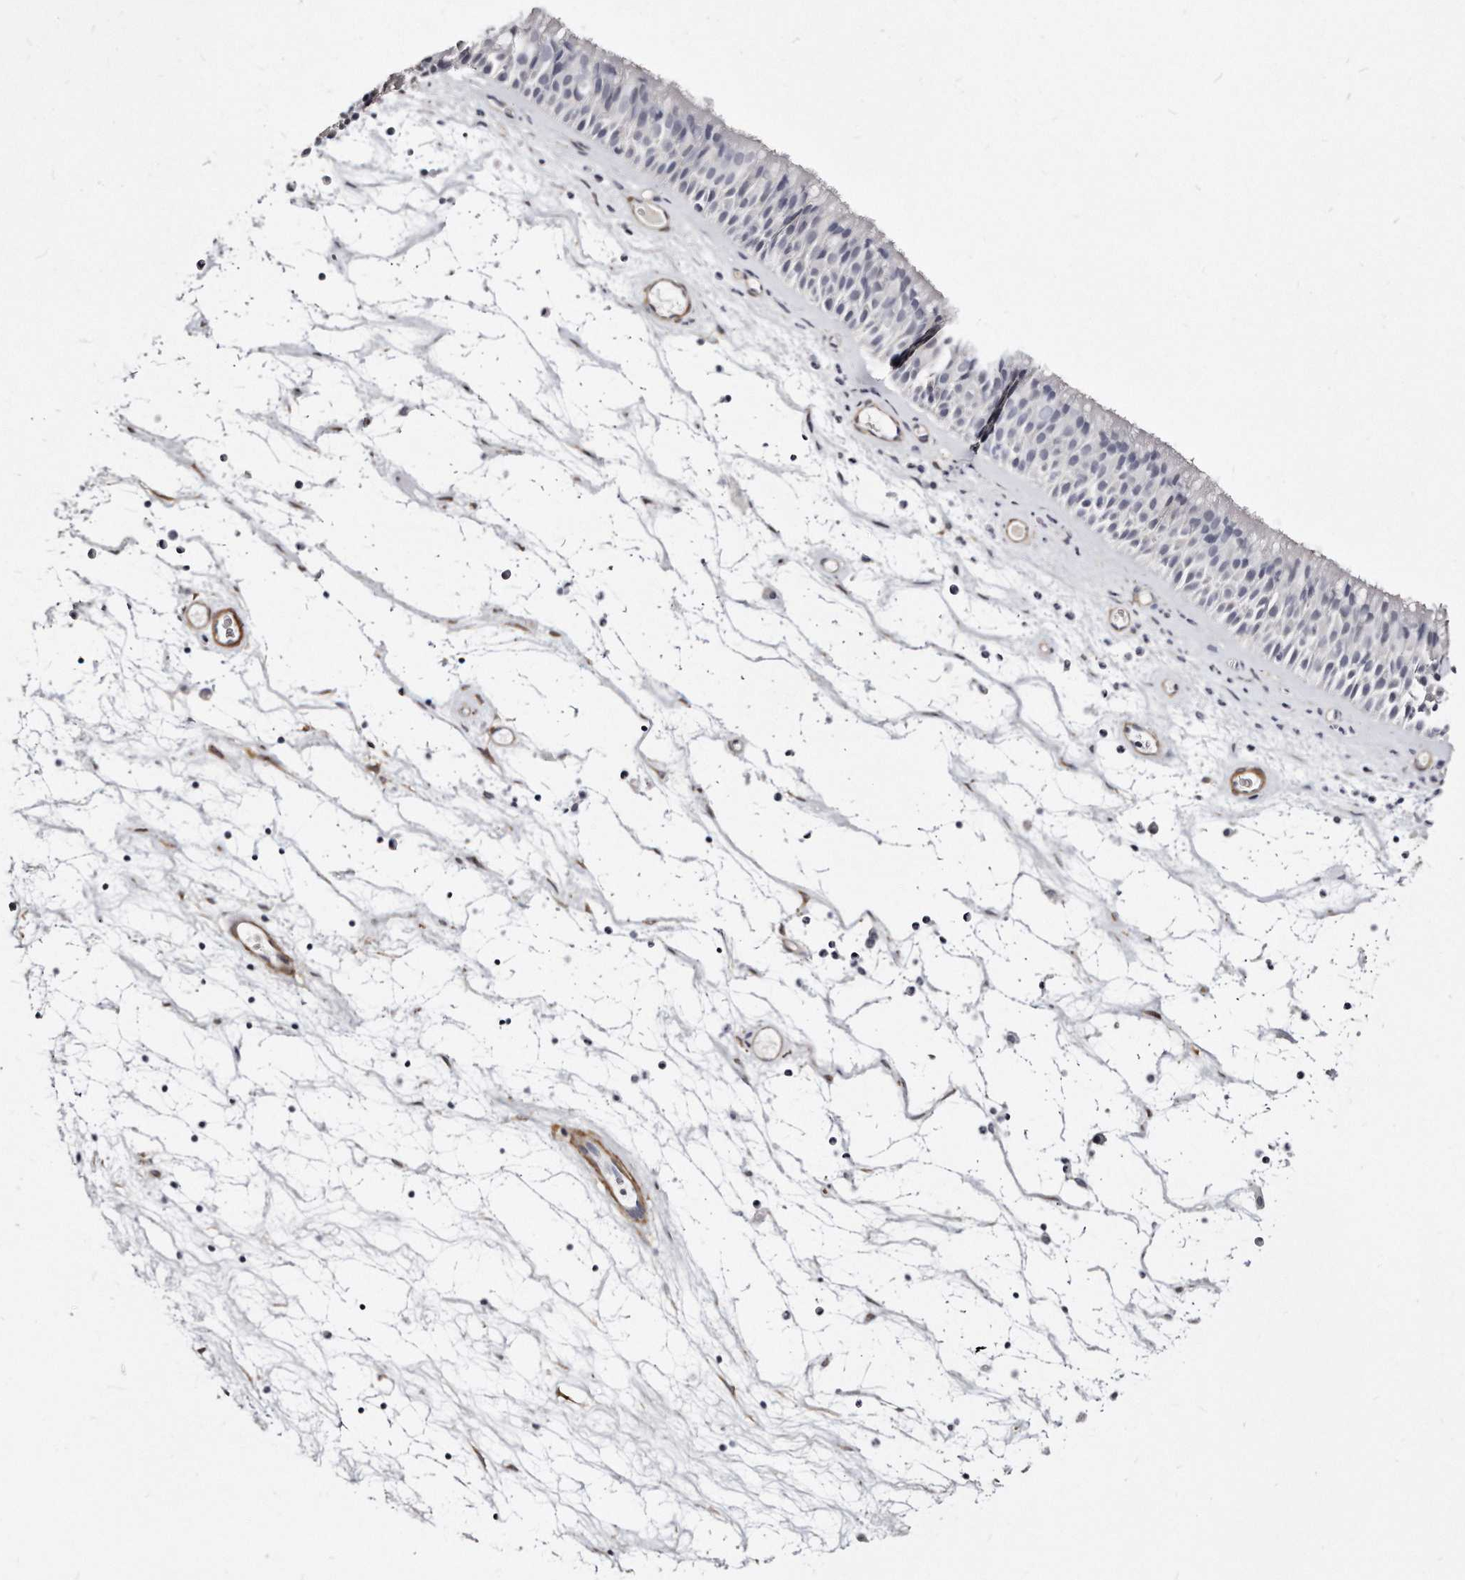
{"staining": {"intensity": "negative", "quantity": "none", "location": "none"}, "tissue": "nasopharynx", "cell_type": "Respiratory epithelial cells", "image_type": "normal", "snomed": [{"axis": "morphology", "description": "Normal tissue, NOS"}, {"axis": "topography", "description": "Nasopharynx"}], "caption": "Immunohistochemistry histopathology image of normal nasopharynx stained for a protein (brown), which shows no staining in respiratory epithelial cells. Brightfield microscopy of IHC stained with DAB (brown) and hematoxylin (blue), captured at high magnification.", "gene": "LMOD1", "patient": {"sex": "male", "age": 64}}